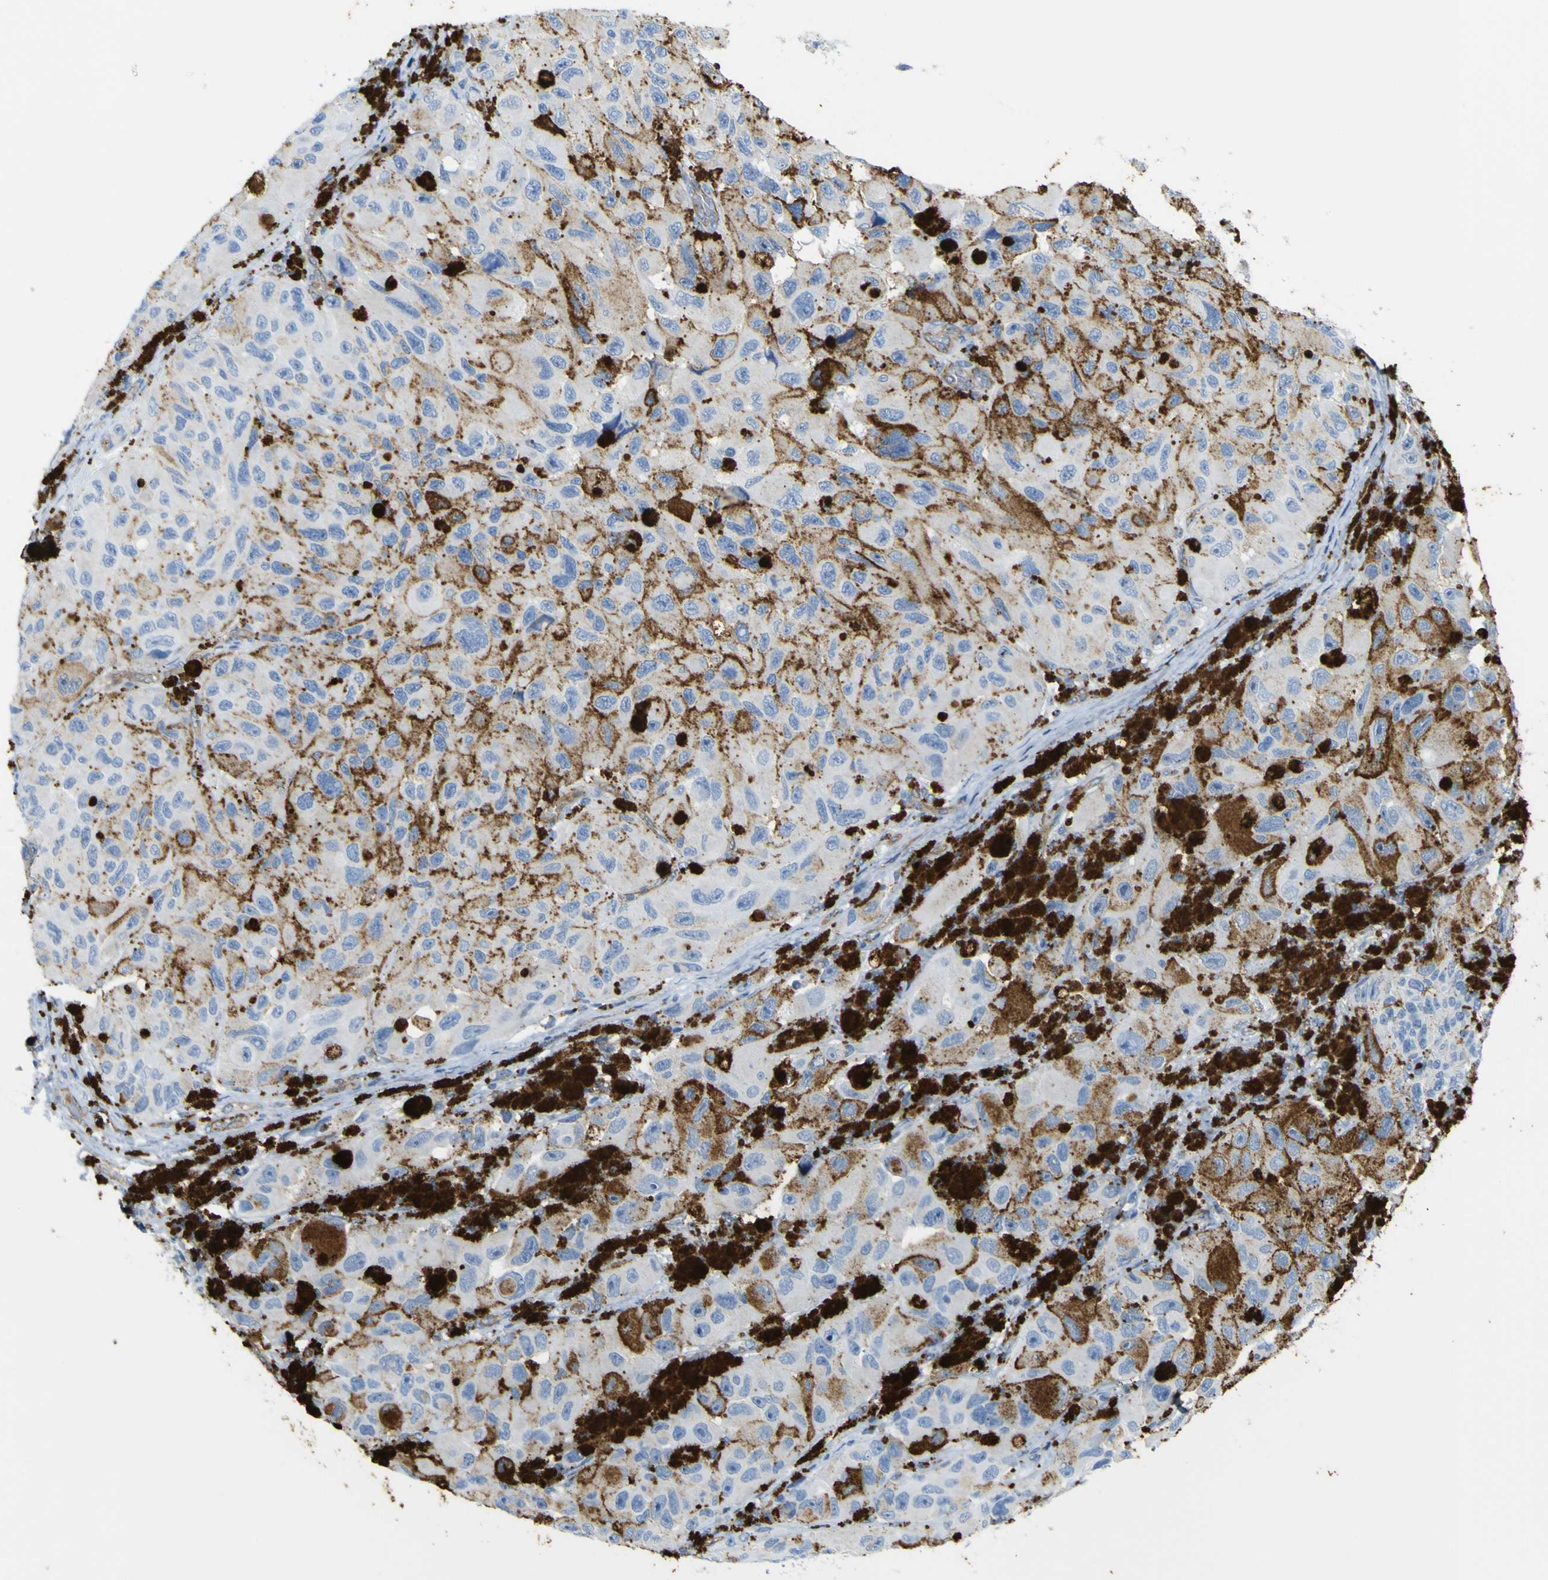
{"staining": {"intensity": "negative", "quantity": "none", "location": "none"}, "tissue": "melanoma", "cell_type": "Tumor cells", "image_type": "cancer", "snomed": [{"axis": "morphology", "description": "Malignant melanoma, NOS"}, {"axis": "topography", "description": "Skin"}], "caption": "Immunohistochemistry of human melanoma displays no staining in tumor cells. (DAB (3,3'-diaminobenzidine) immunohistochemistry, high magnification).", "gene": "CD93", "patient": {"sex": "female", "age": 73}}